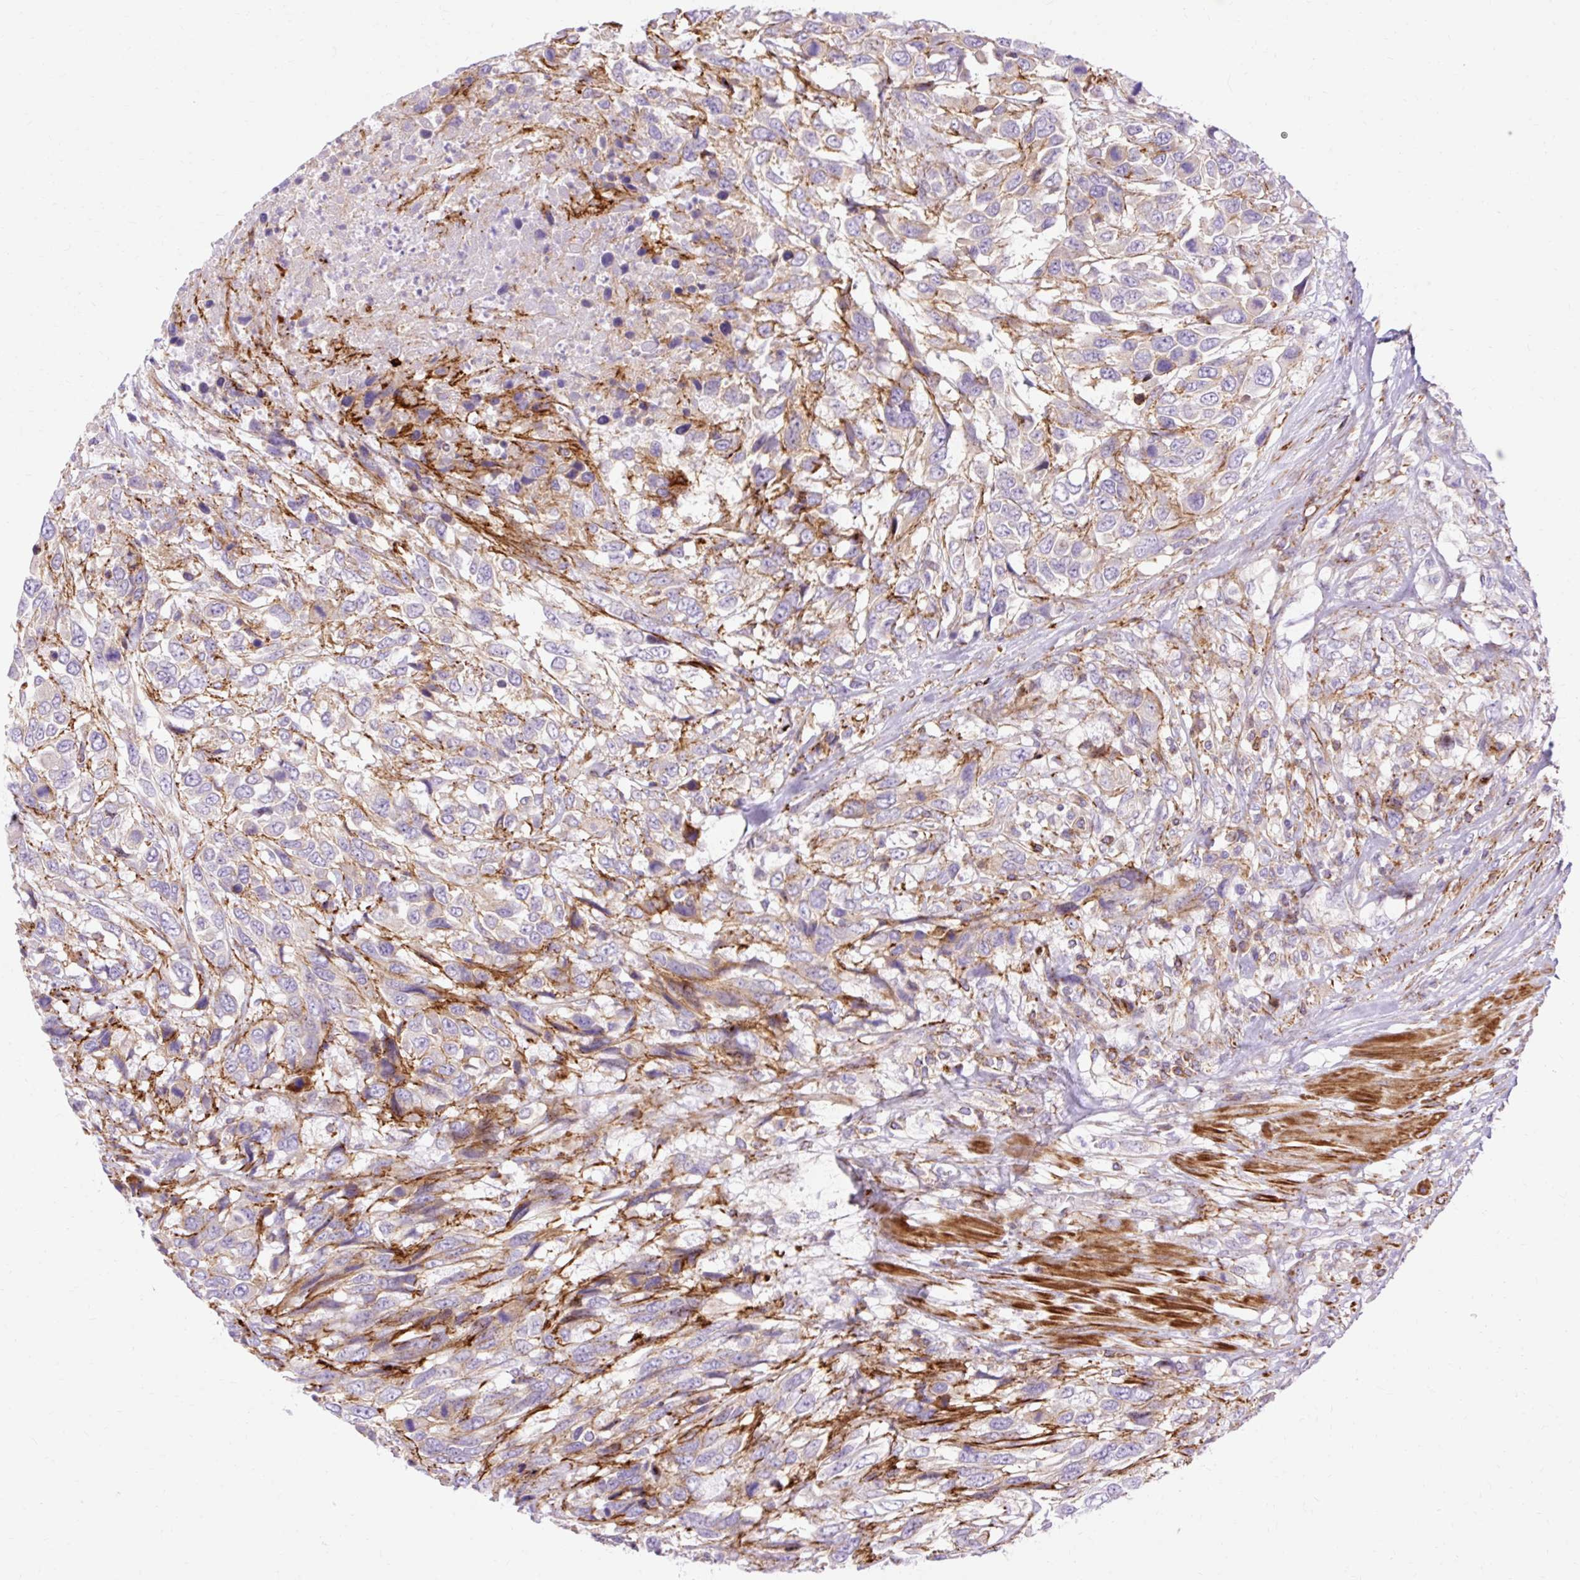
{"staining": {"intensity": "negative", "quantity": "none", "location": "none"}, "tissue": "urothelial cancer", "cell_type": "Tumor cells", "image_type": "cancer", "snomed": [{"axis": "morphology", "description": "Urothelial carcinoma, High grade"}, {"axis": "topography", "description": "Urinary bladder"}], "caption": "Tumor cells show no significant expression in high-grade urothelial carcinoma.", "gene": "CORO7-PAM16", "patient": {"sex": "female", "age": 70}}